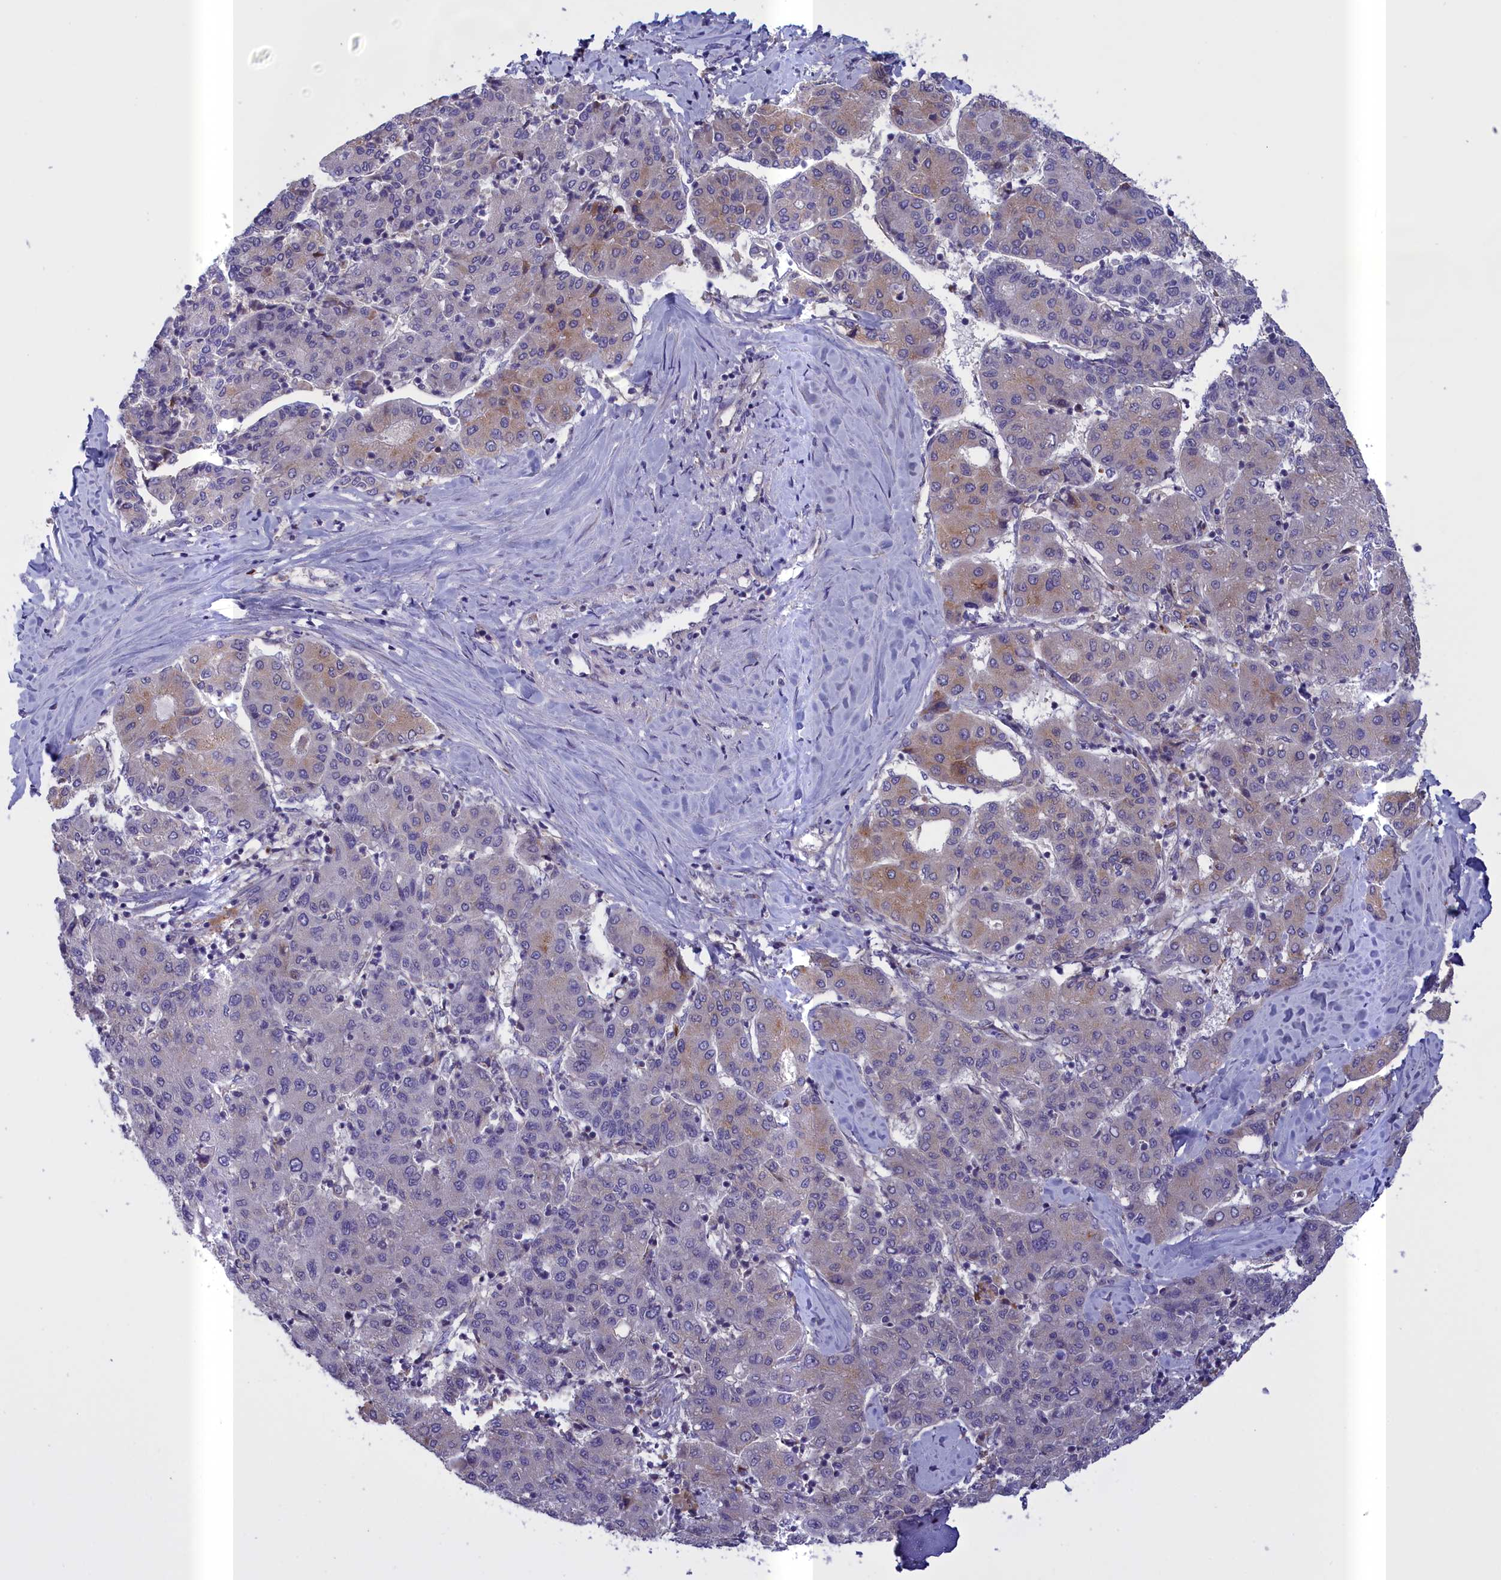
{"staining": {"intensity": "weak", "quantity": "25%-75%", "location": "cytoplasmic/membranous"}, "tissue": "liver cancer", "cell_type": "Tumor cells", "image_type": "cancer", "snomed": [{"axis": "morphology", "description": "Carcinoma, Hepatocellular, NOS"}, {"axis": "topography", "description": "Liver"}], "caption": "Immunohistochemistry image of neoplastic tissue: human hepatocellular carcinoma (liver) stained using immunohistochemistry displays low levels of weak protein expression localized specifically in the cytoplasmic/membranous of tumor cells, appearing as a cytoplasmic/membranous brown color.", "gene": "IGFALS", "patient": {"sex": "male", "age": 65}}